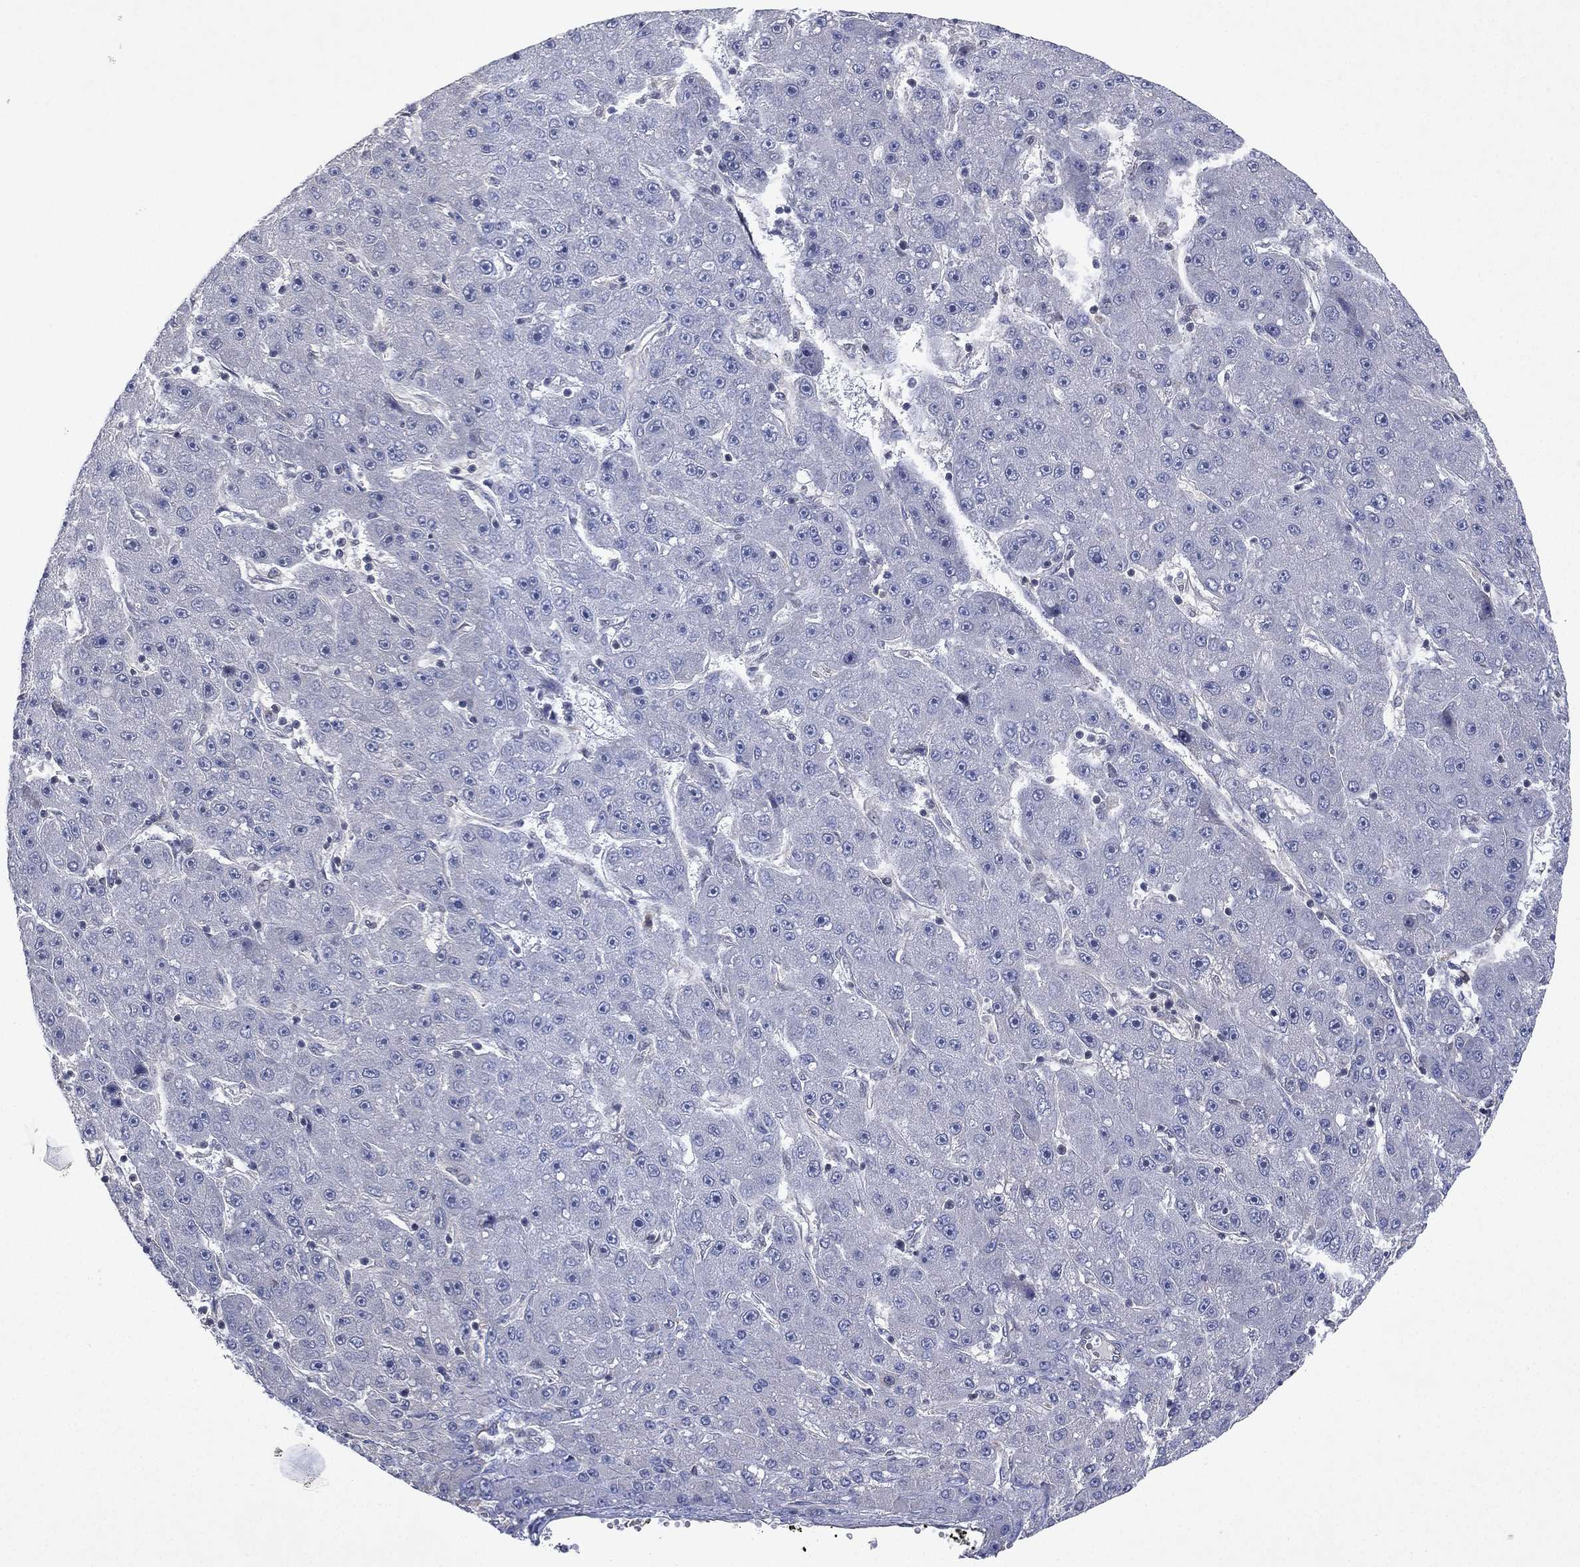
{"staining": {"intensity": "negative", "quantity": "none", "location": "none"}, "tissue": "liver cancer", "cell_type": "Tumor cells", "image_type": "cancer", "snomed": [{"axis": "morphology", "description": "Carcinoma, Hepatocellular, NOS"}, {"axis": "topography", "description": "Liver"}], "caption": "The image shows no staining of tumor cells in liver cancer (hepatocellular carcinoma).", "gene": "FLI1", "patient": {"sex": "male", "age": 67}}